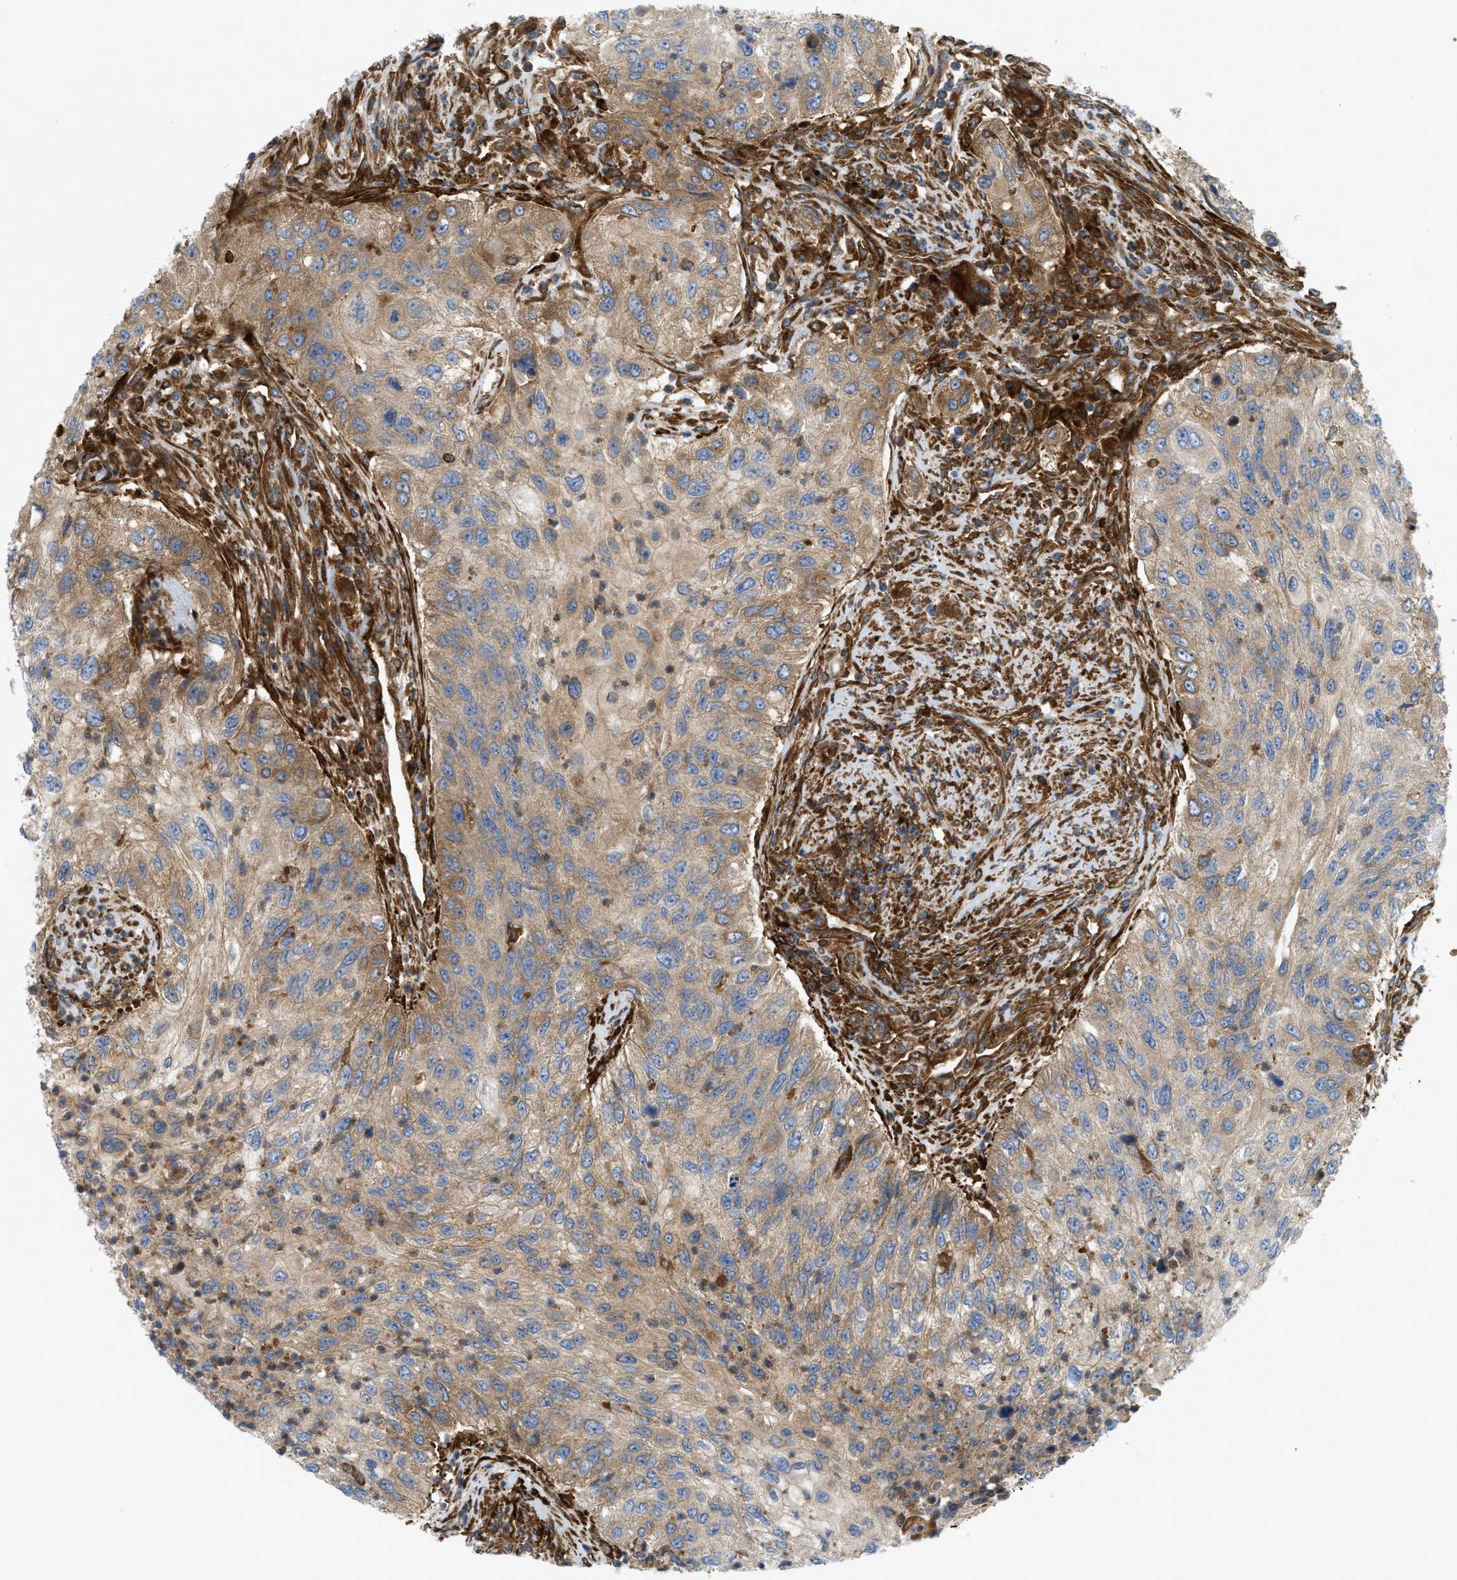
{"staining": {"intensity": "moderate", "quantity": ">75%", "location": "cytoplasmic/membranous"}, "tissue": "urothelial cancer", "cell_type": "Tumor cells", "image_type": "cancer", "snomed": [{"axis": "morphology", "description": "Urothelial carcinoma, High grade"}, {"axis": "topography", "description": "Urinary bladder"}], "caption": "The histopathology image reveals immunohistochemical staining of urothelial cancer. There is moderate cytoplasmic/membranous staining is appreciated in about >75% of tumor cells.", "gene": "PICALM", "patient": {"sex": "female", "age": 60}}